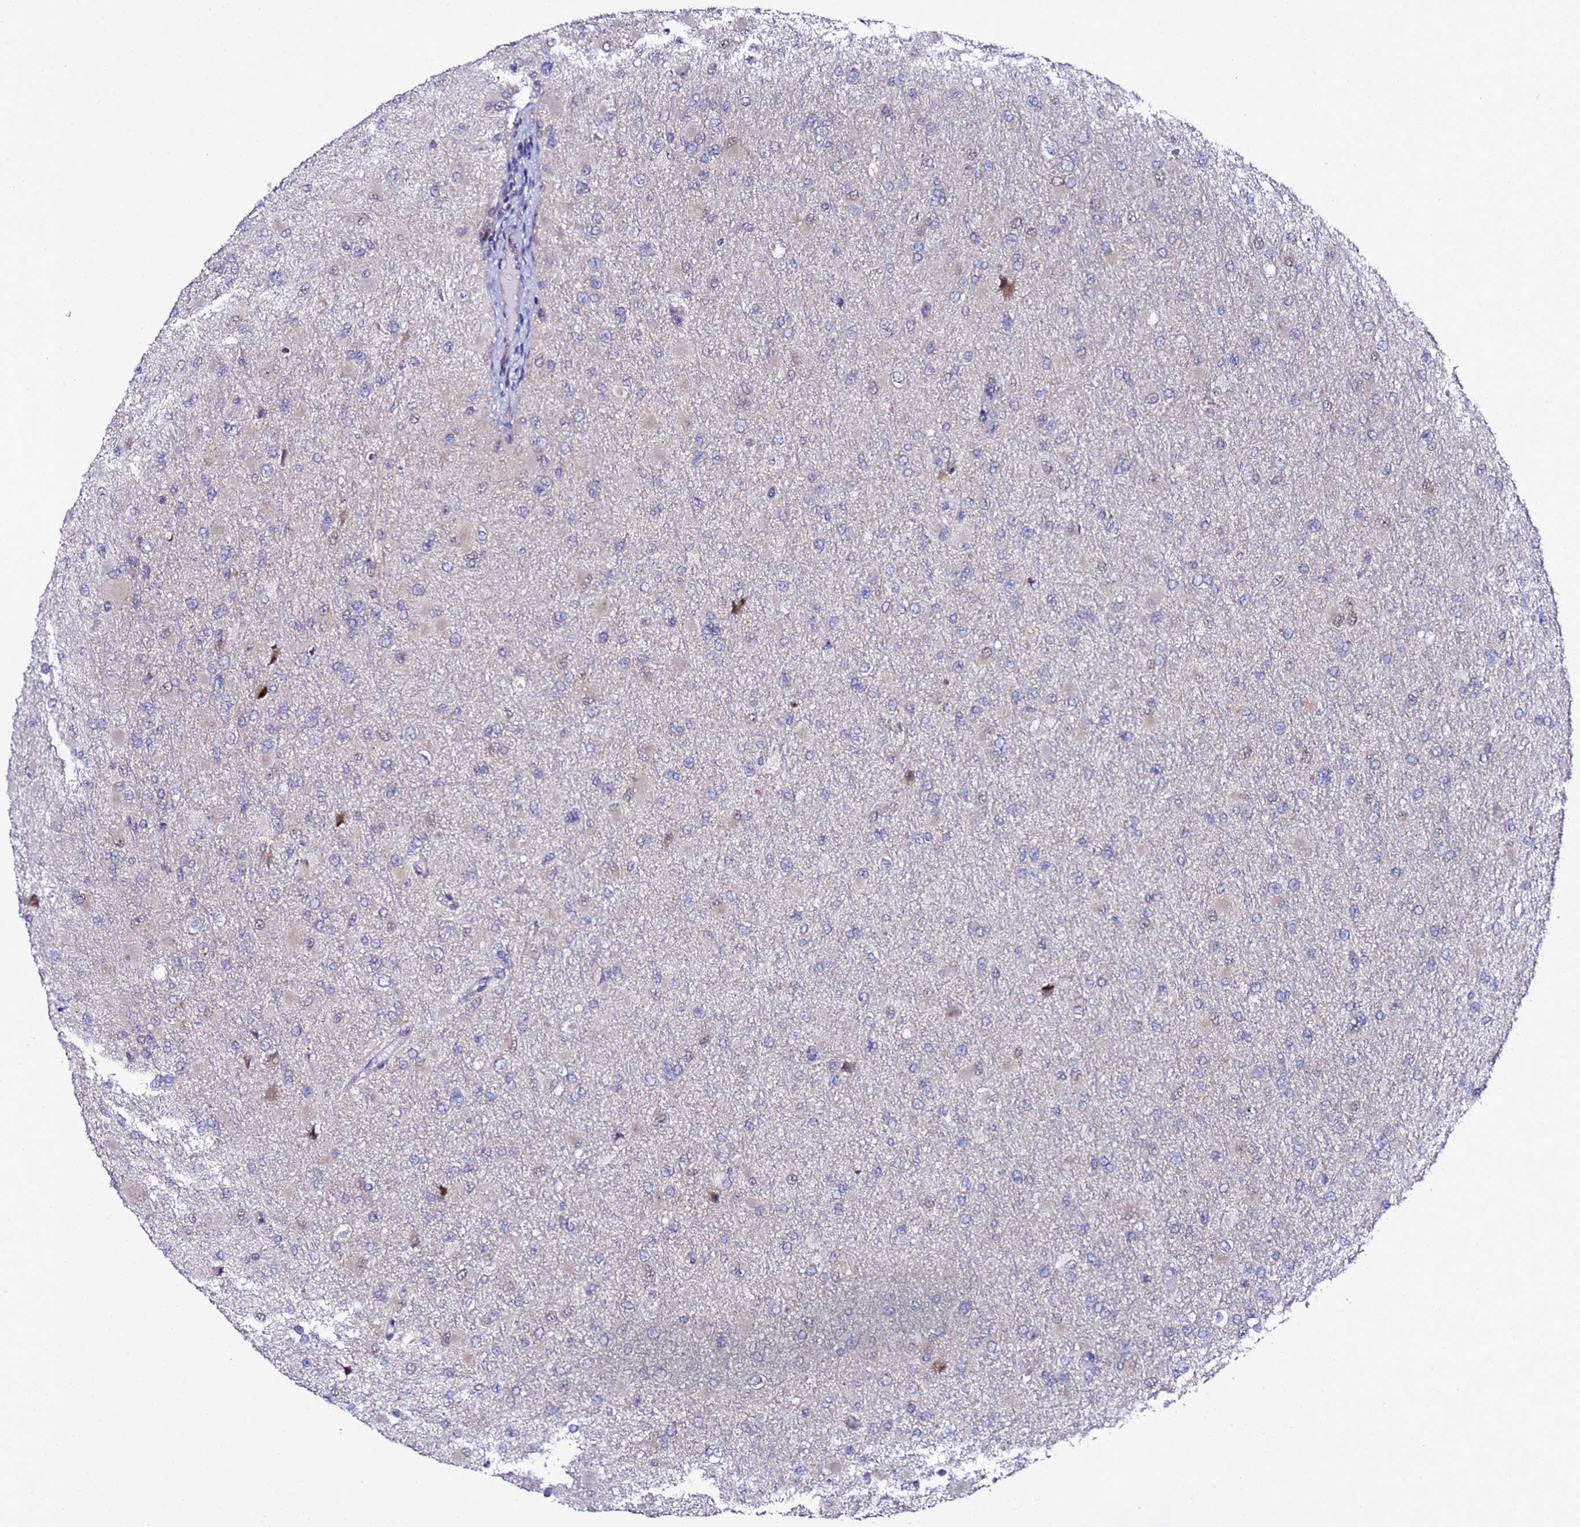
{"staining": {"intensity": "weak", "quantity": "<25%", "location": "nuclear"}, "tissue": "glioma", "cell_type": "Tumor cells", "image_type": "cancer", "snomed": [{"axis": "morphology", "description": "Glioma, malignant, High grade"}, {"axis": "topography", "description": "Cerebral cortex"}], "caption": "The image exhibits no significant expression in tumor cells of malignant glioma (high-grade).", "gene": "ALG3", "patient": {"sex": "female", "age": 36}}